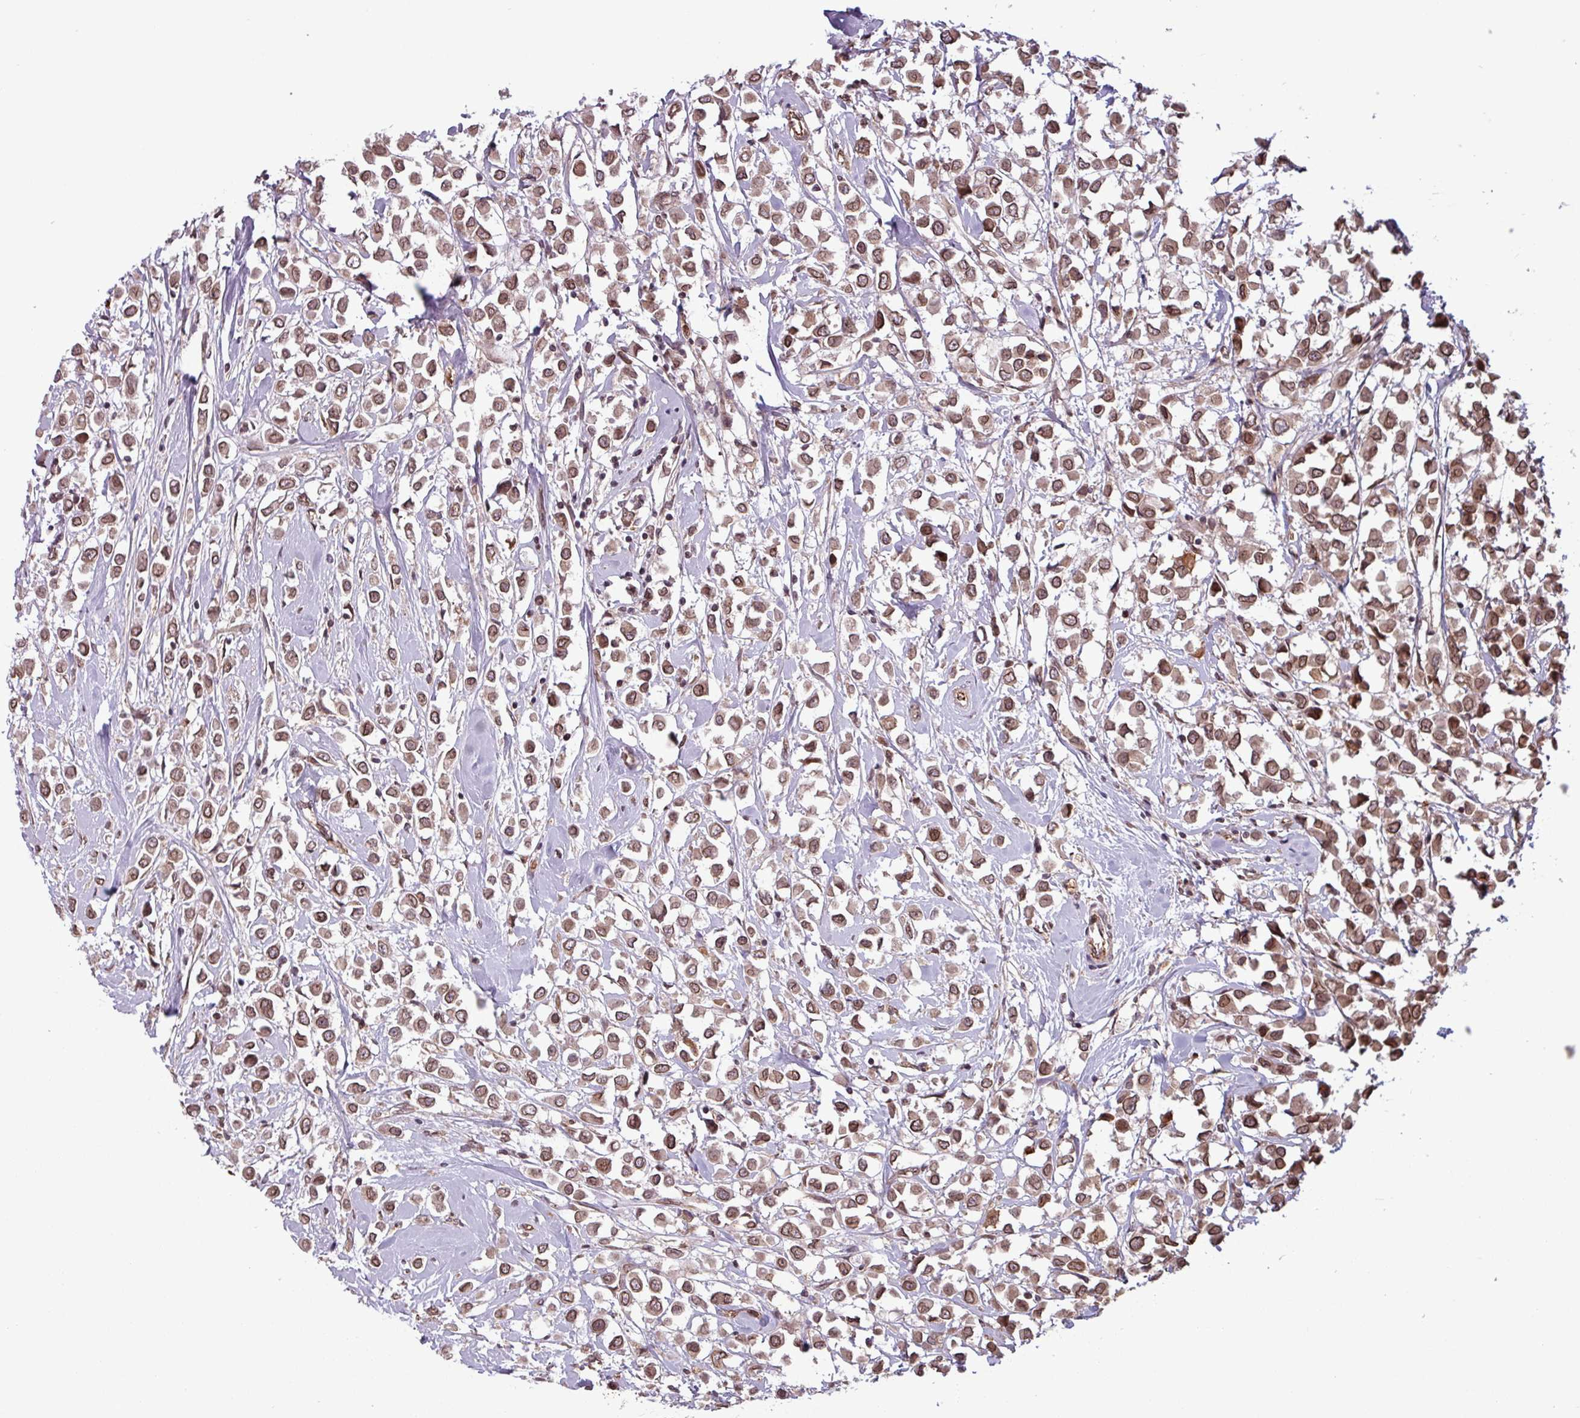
{"staining": {"intensity": "moderate", "quantity": ">75%", "location": "cytoplasmic/membranous,nuclear"}, "tissue": "breast cancer", "cell_type": "Tumor cells", "image_type": "cancer", "snomed": [{"axis": "morphology", "description": "Duct carcinoma"}, {"axis": "topography", "description": "Breast"}], "caption": "Invasive ductal carcinoma (breast) stained with a protein marker displays moderate staining in tumor cells.", "gene": "RBM4B", "patient": {"sex": "female", "age": 87}}